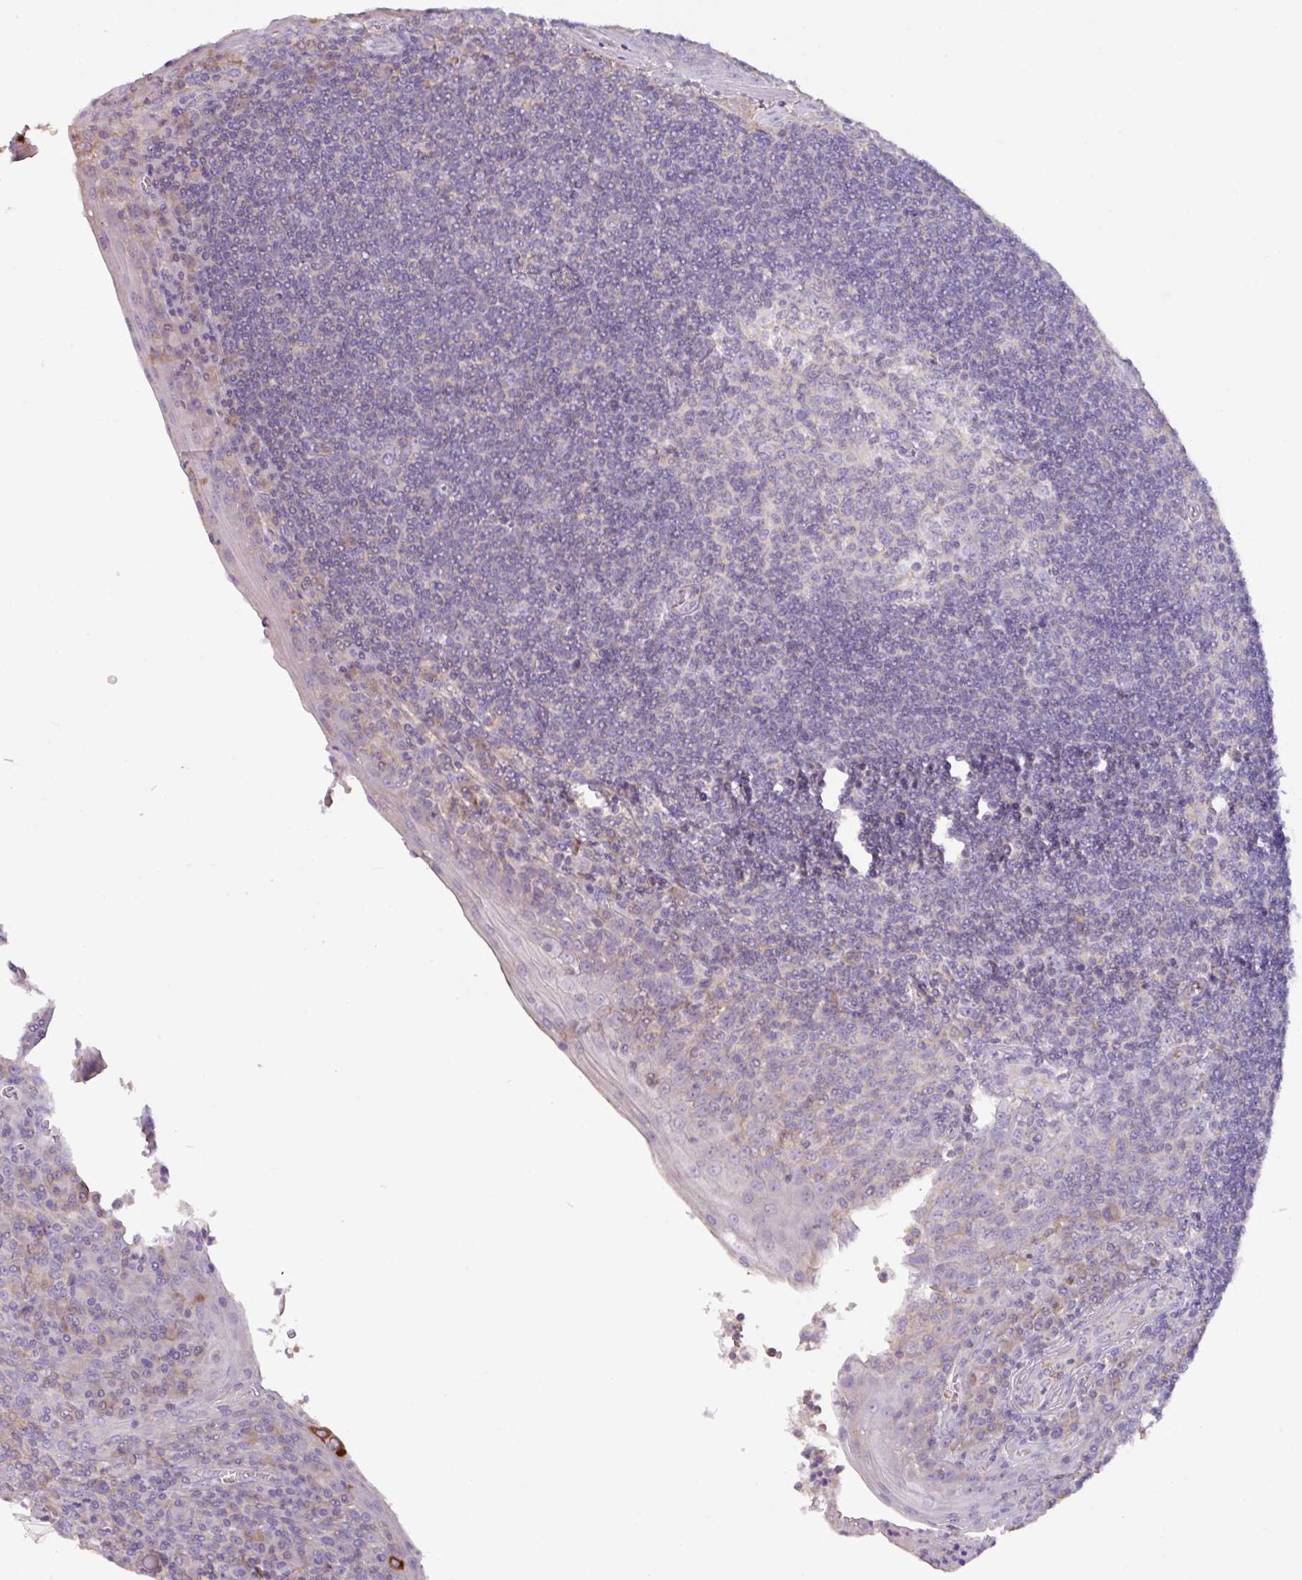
{"staining": {"intensity": "negative", "quantity": "none", "location": "none"}, "tissue": "tonsil", "cell_type": "Germinal center cells", "image_type": "normal", "snomed": [{"axis": "morphology", "description": "Normal tissue, NOS"}, {"axis": "topography", "description": "Tonsil"}], "caption": "Germinal center cells are negative for protein expression in benign human tonsil. Brightfield microscopy of immunohistochemistry stained with DAB (brown) and hematoxylin (blue), captured at high magnification.", "gene": "AGR3", "patient": {"sex": "male", "age": 27}}